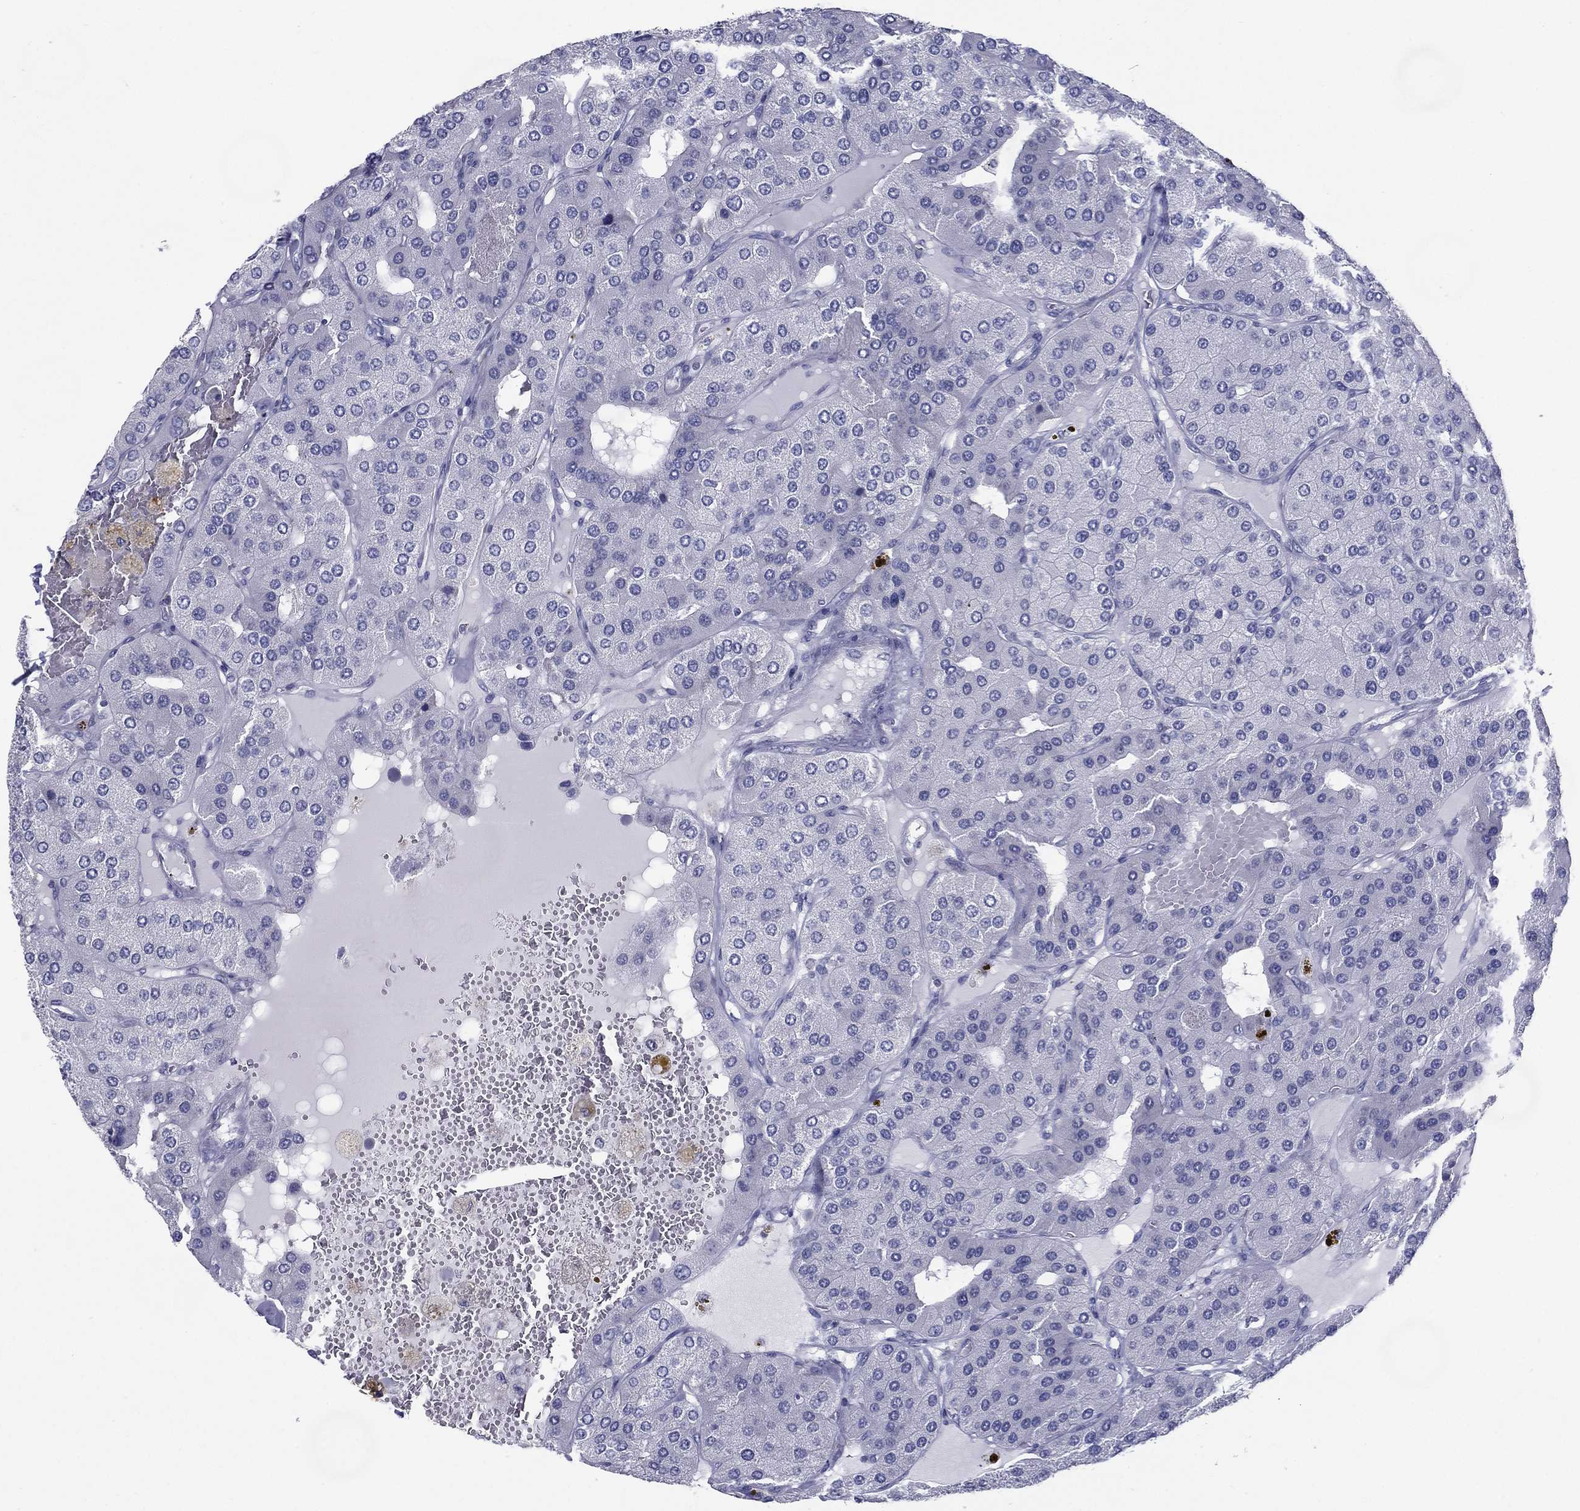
{"staining": {"intensity": "negative", "quantity": "none", "location": "none"}, "tissue": "parathyroid gland", "cell_type": "Glandular cells", "image_type": "normal", "snomed": [{"axis": "morphology", "description": "Normal tissue, NOS"}, {"axis": "morphology", "description": "Adenoma, NOS"}, {"axis": "topography", "description": "Parathyroid gland"}], "caption": "Histopathology image shows no protein expression in glandular cells of benign parathyroid gland. Nuclei are stained in blue.", "gene": "C19orf18", "patient": {"sex": "female", "age": 86}}